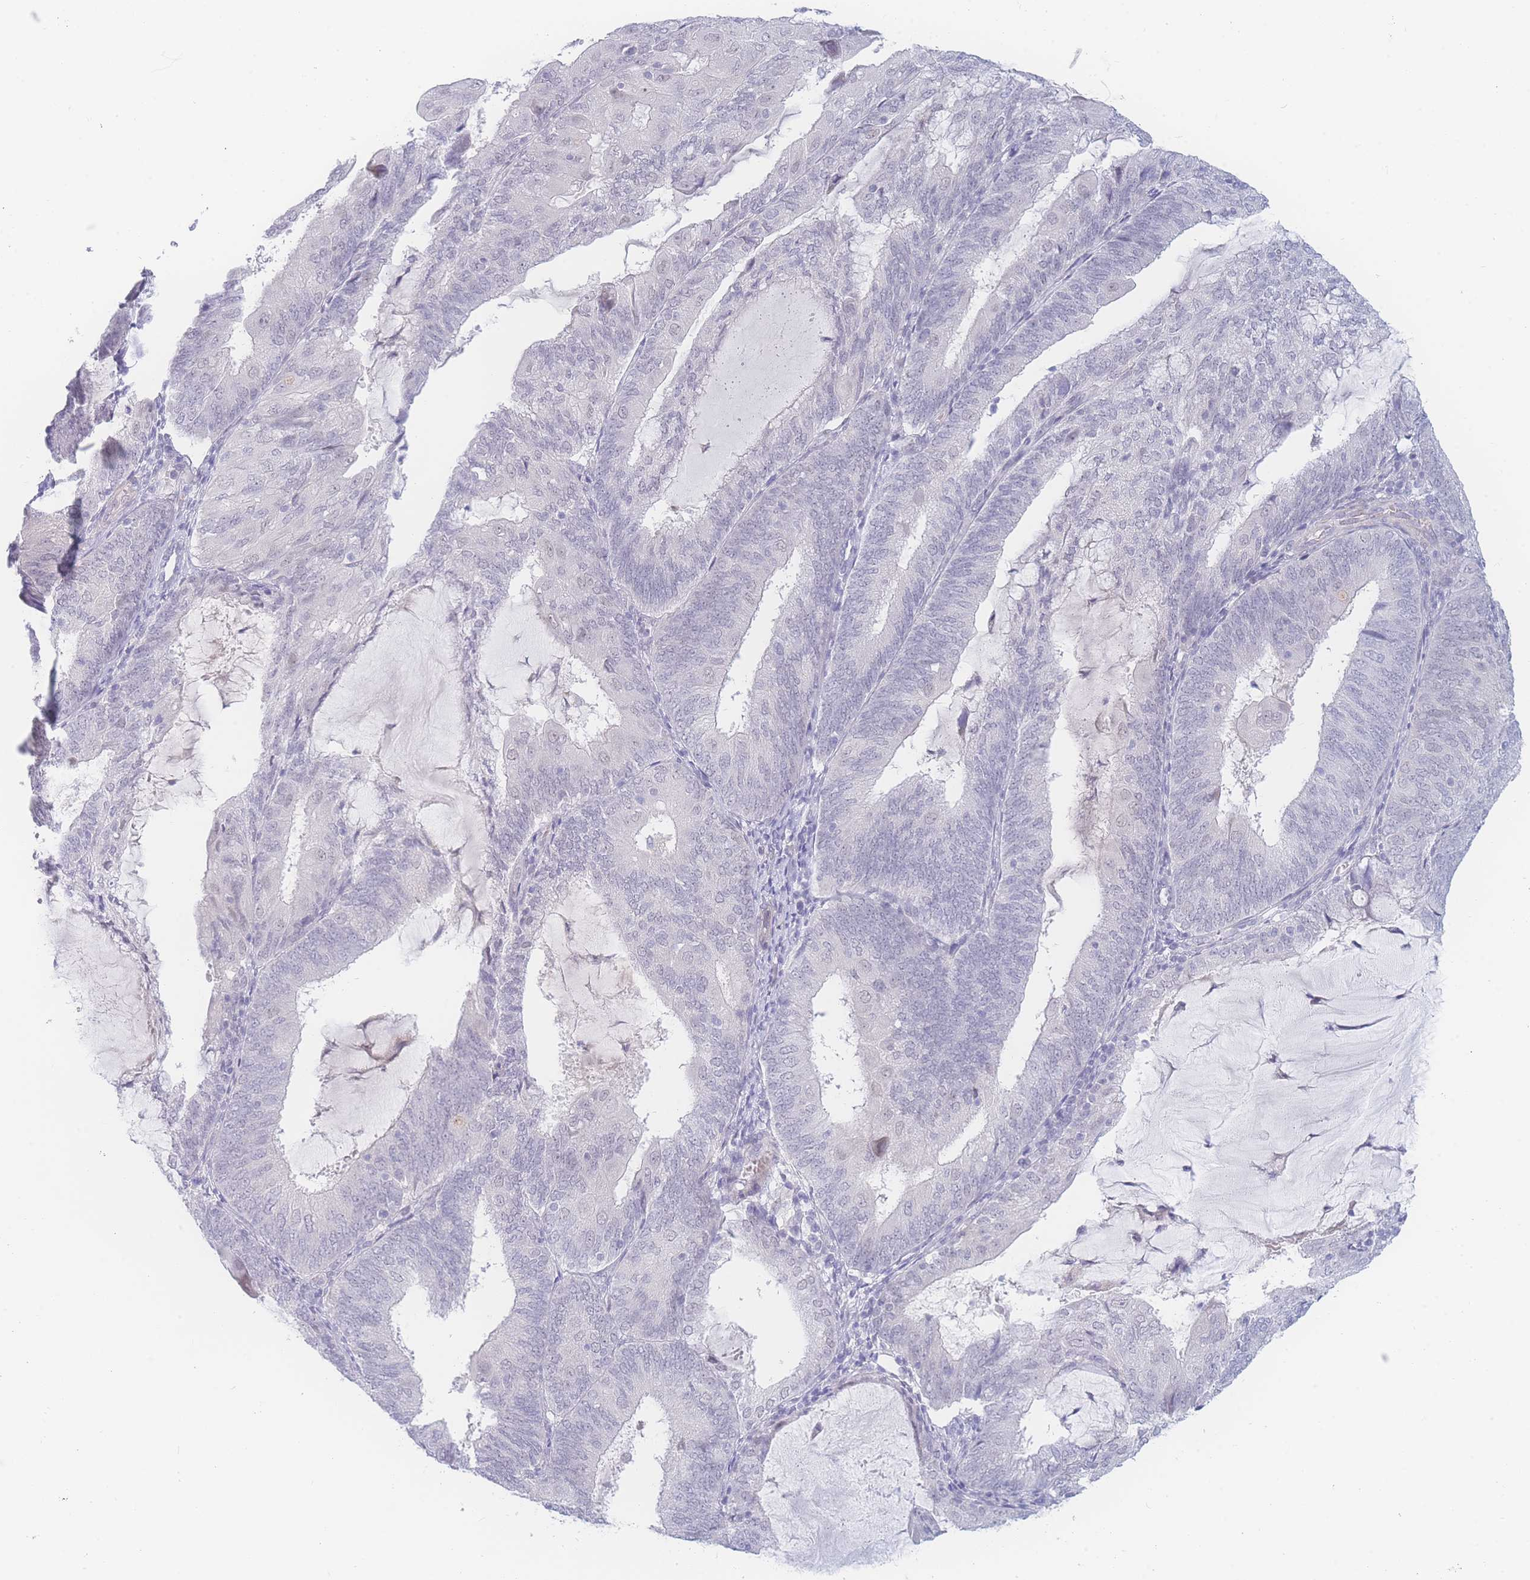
{"staining": {"intensity": "negative", "quantity": "none", "location": "none"}, "tissue": "endometrial cancer", "cell_type": "Tumor cells", "image_type": "cancer", "snomed": [{"axis": "morphology", "description": "Adenocarcinoma, NOS"}, {"axis": "topography", "description": "Endometrium"}], "caption": "Protein analysis of endometrial cancer shows no significant positivity in tumor cells.", "gene": "PRSS22", "patient": {"sex": "female", "age": 81}}